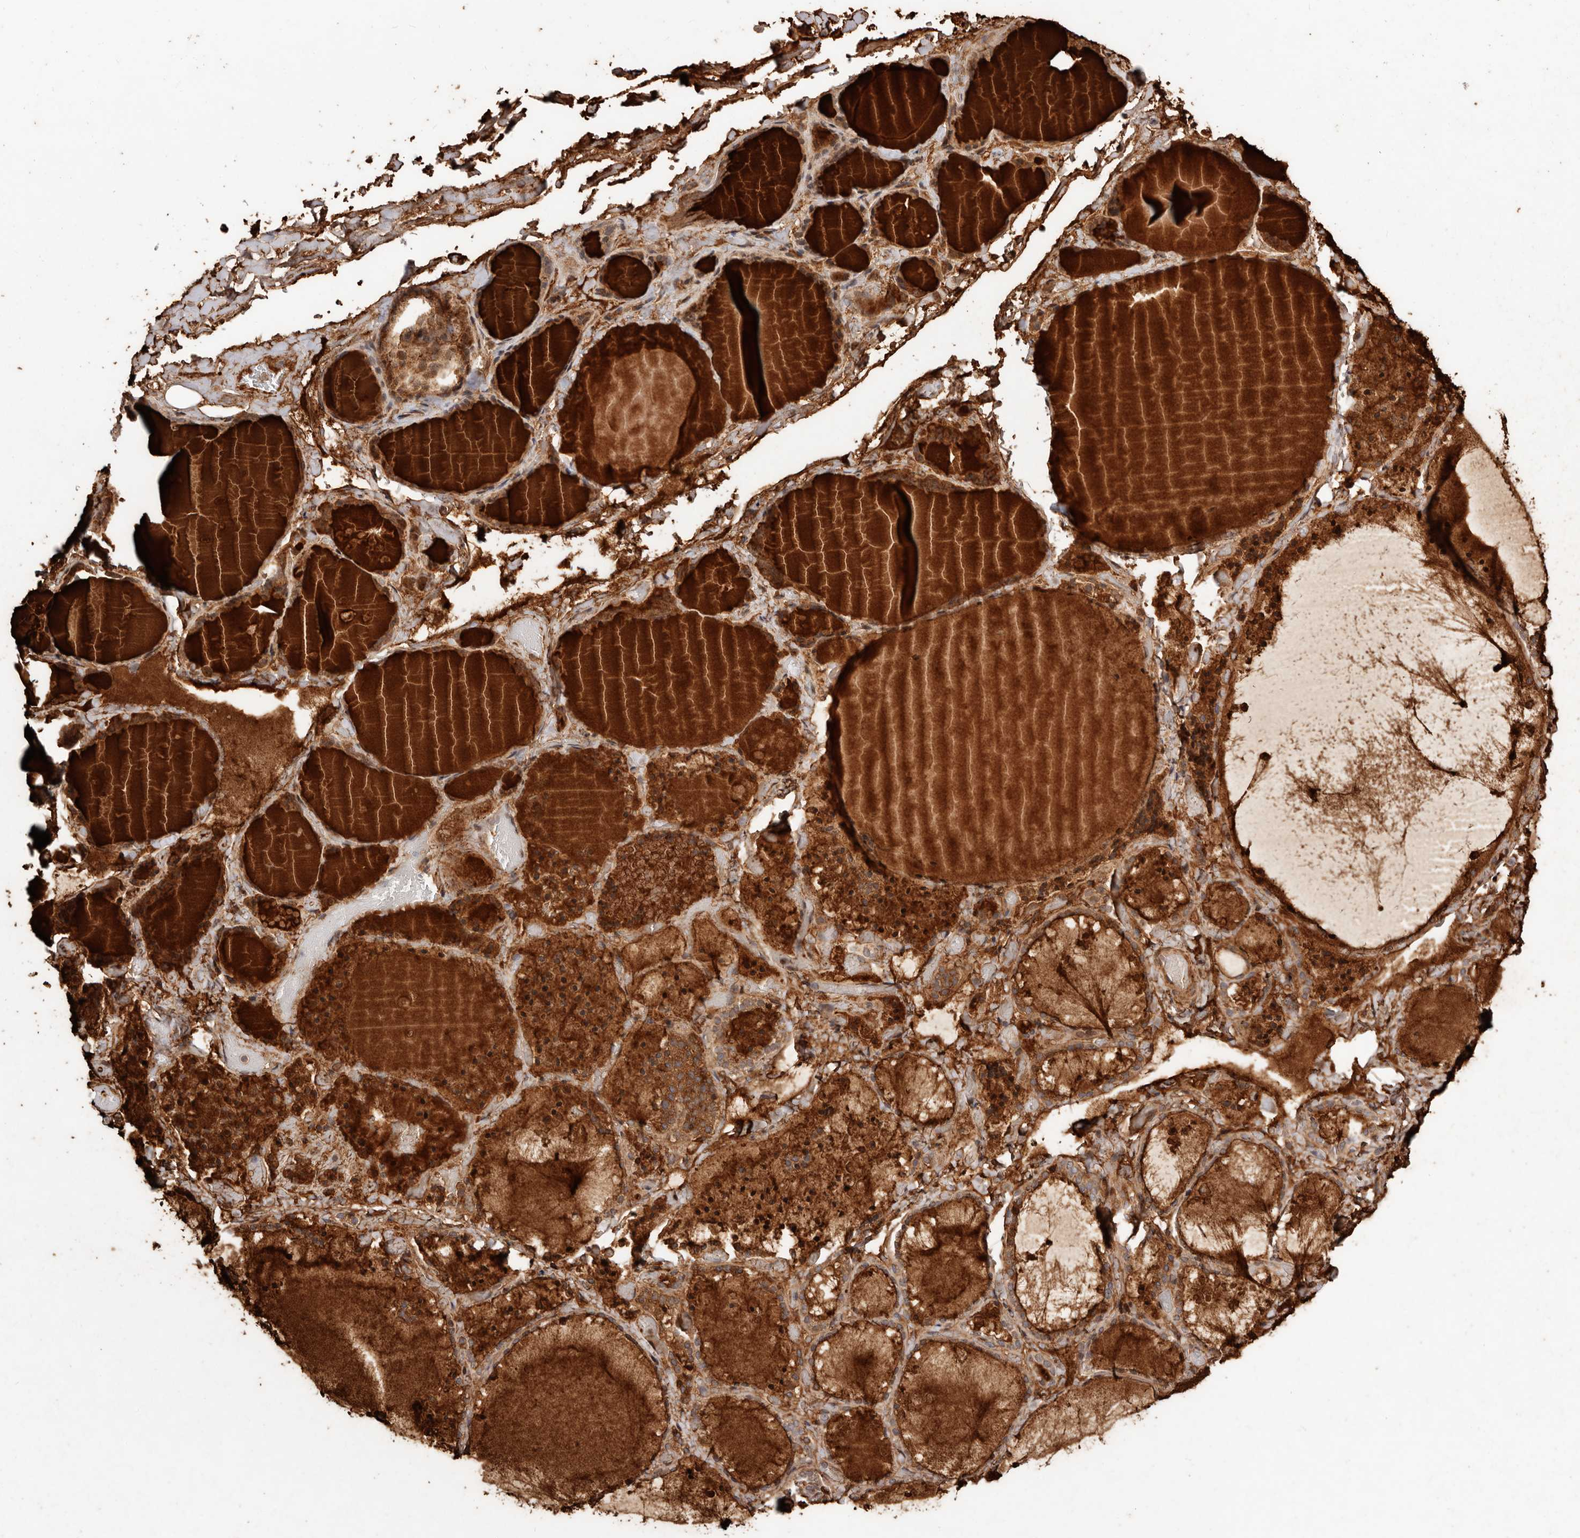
{"staining": {"intensity": "moderate", "quantity": ">75%", "location": "cytoplasmic/membranous,nuclear"}, "tissue": "thyroid gland", "cell_type": "Glandular cells", "image_type": "normal", "snomed": [{"axis": "morphology", "description": "Normal tissue, NOS"}, {"axis": "topography", "description": "Thyroid gland"}], "caption": "Immunohistochemical staining of benign human thyroid gland shows >75% levels of moderate cytoplasmic/membranous,nuclear protein positivity in about >75% of glandular cells.", "gene": "HIVEP3", "patient": {"sex": "female", "age": 44}}